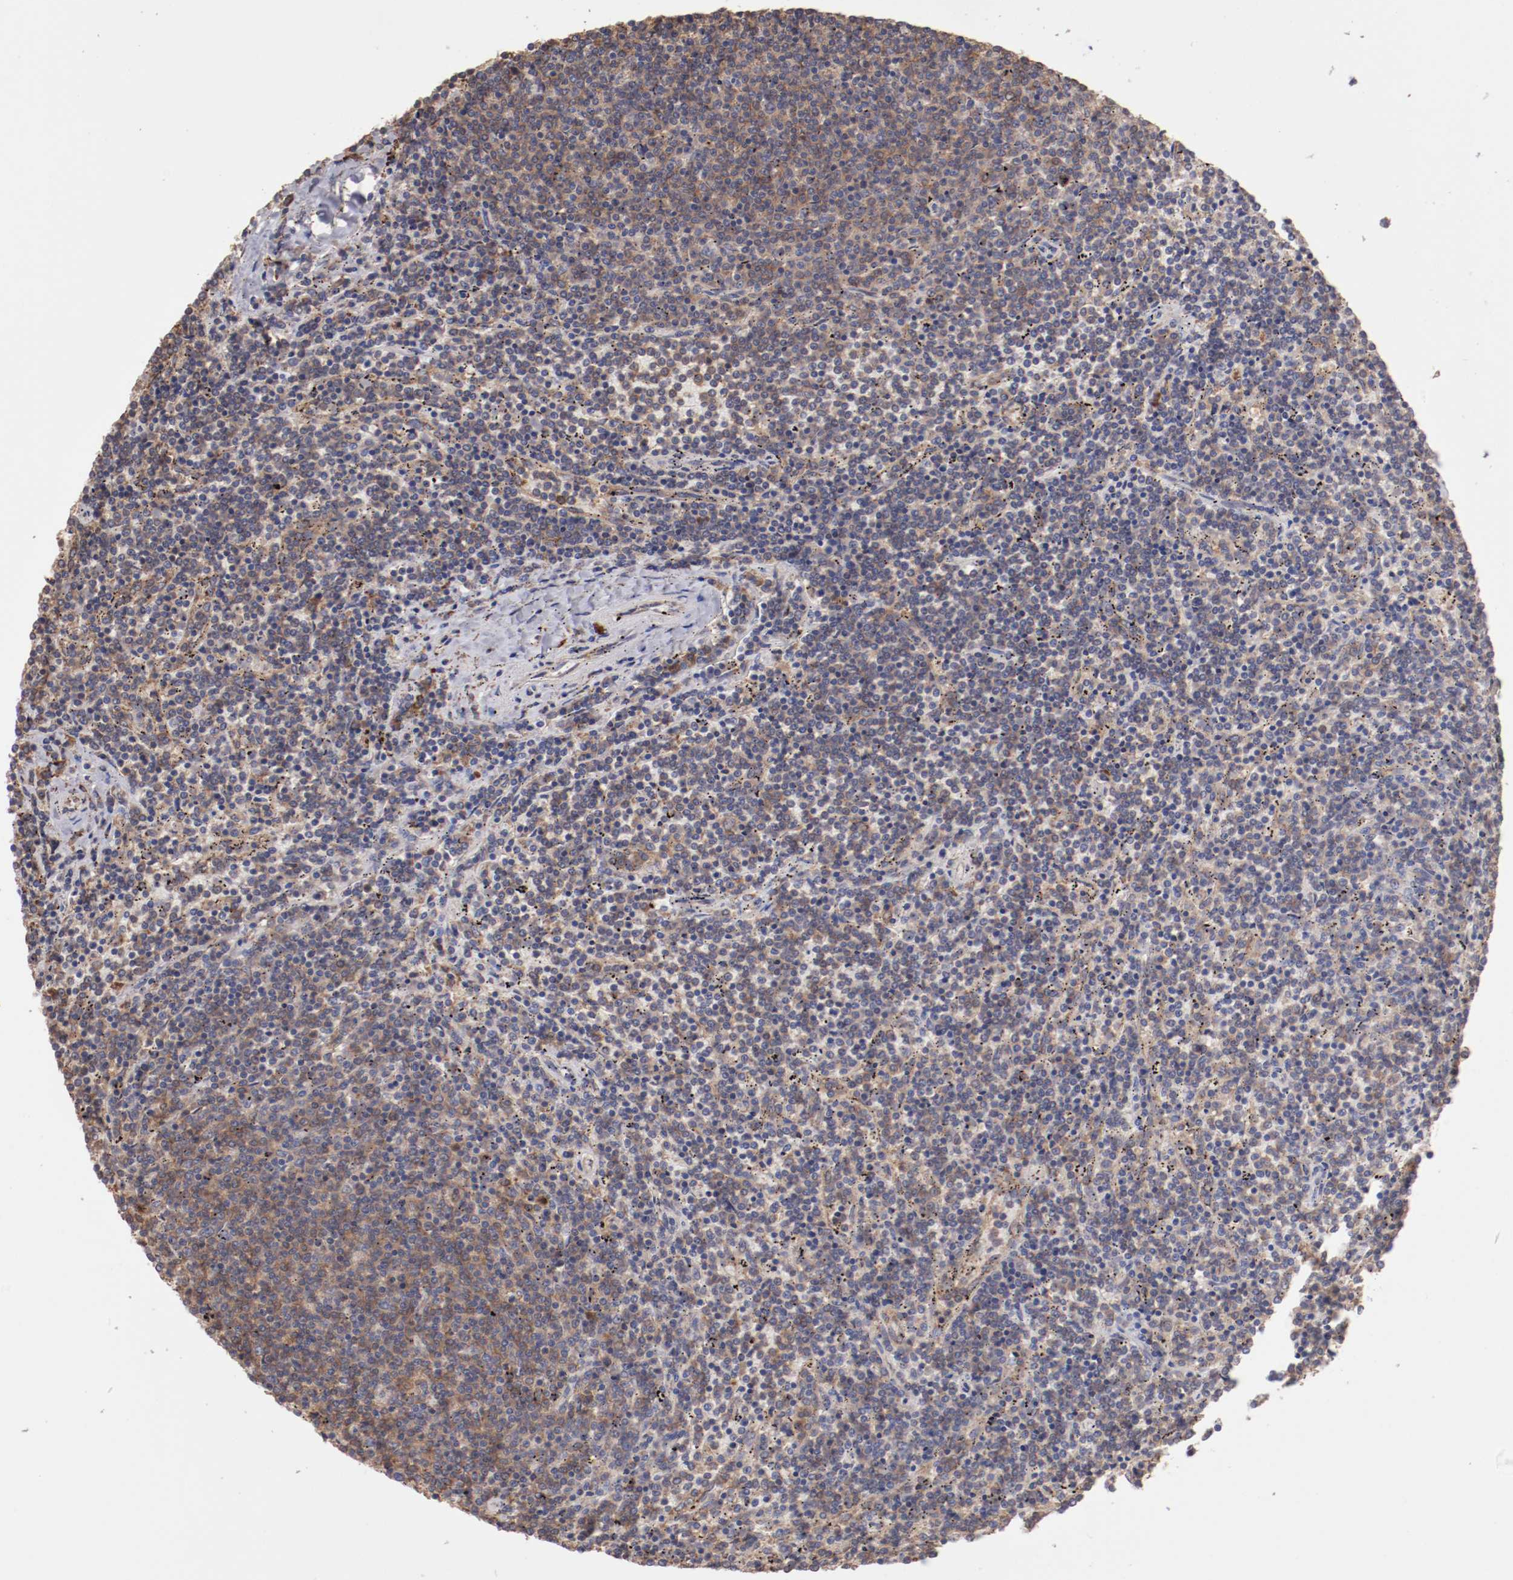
{"staining": {"intensity": "weak", "quantity": "25%-75%", "location": "cytoplasmic/membranous"}, "tissue": "lymphoma", "cell_type": "Tumor cells", "image_type": "cancer", "snomed": [{"axis": "morphology", "description": "Malignant lymphoma, non-Hodgkin's type, Low grade"}, {"axis": "topography", "description": "Spleen"}], "caption": "Immunohistochemistry (IHC) staining of malignant lymphoma, non-Hodgkin's type (low-grade), which exhibits low levels of weak cytoplasmic/membranous expression in about 25%-75% of tumor cells indicating weak cytoplasmic/membranous protein expression. The staining was performed using DAB (3,3'-diaminobenzidine) (brown) for protein detection and nuclei were counterstained in hematoxylin (blue).", "gene": "NFKBIE", "patient": {"sex": "female", "age": 50}}